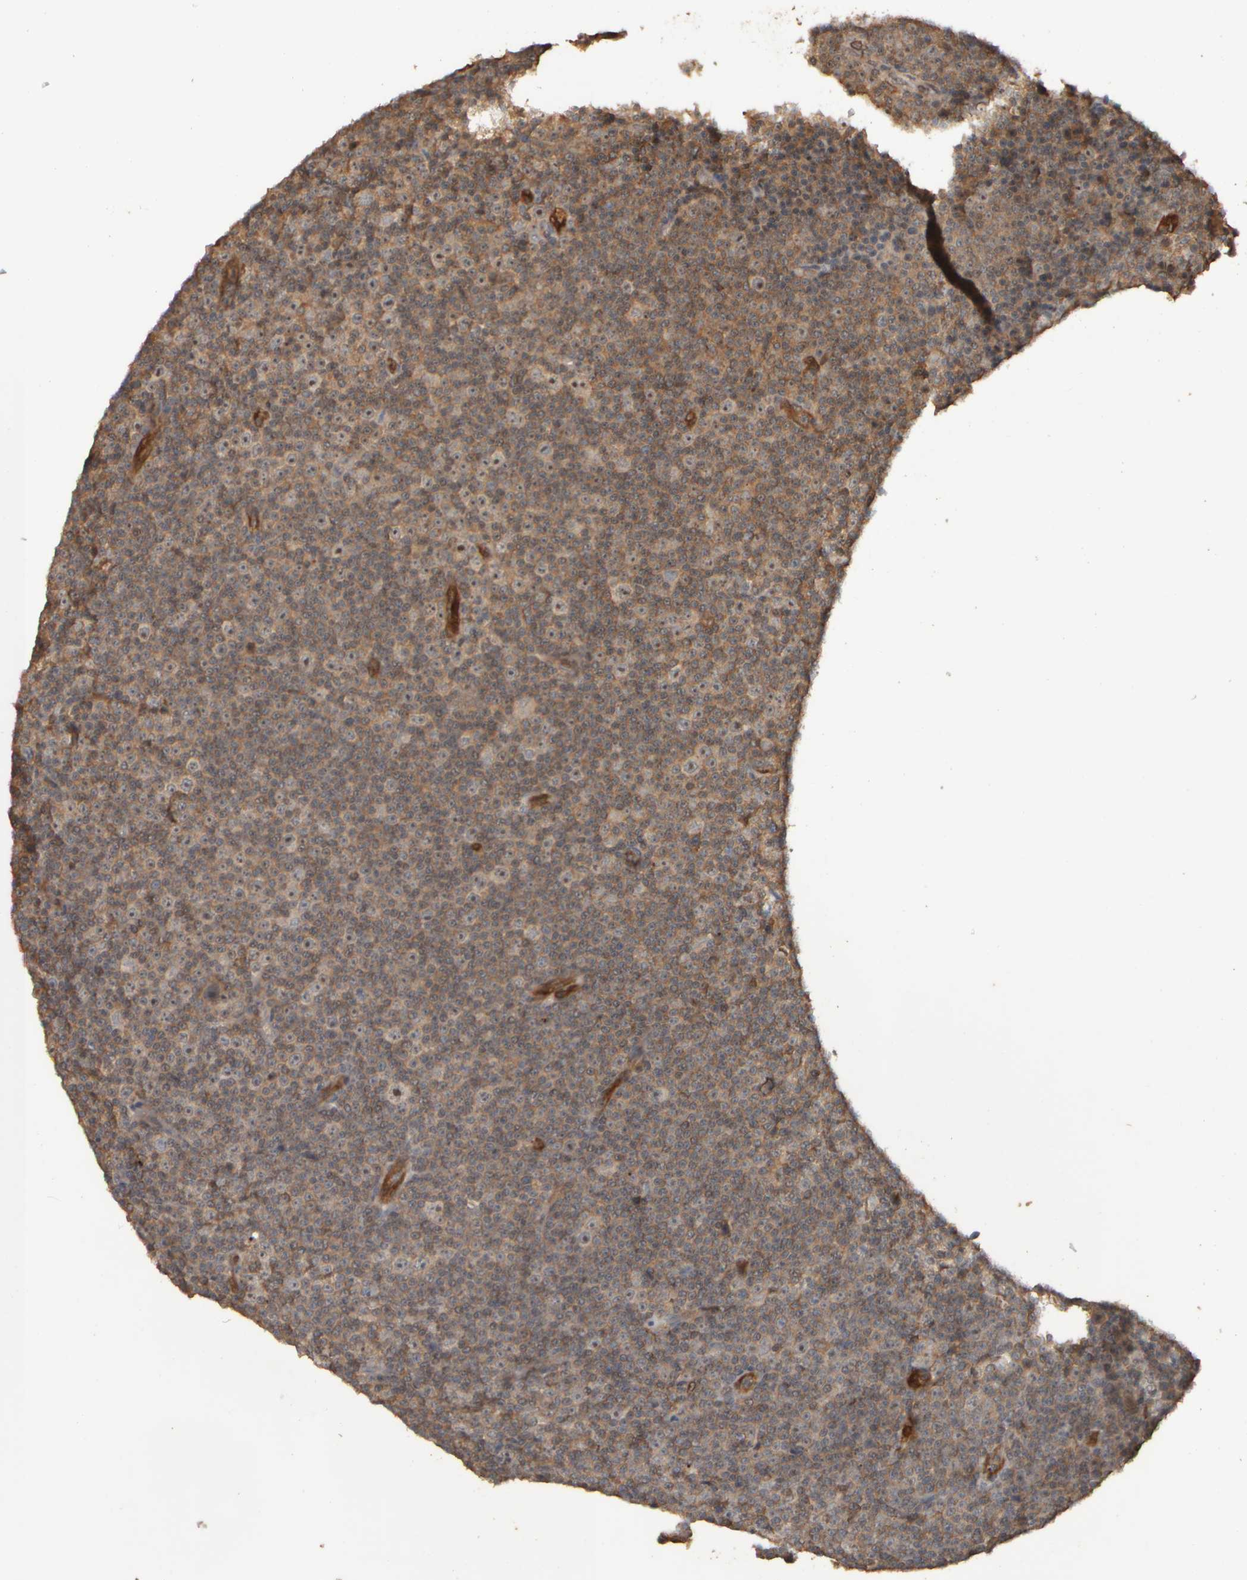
{"staining": {"intensity": "moderate", "quantity": "25%-75%", "location": "cytoplasmic/membranous,nuclear"}, "tissue": "lymphoma", "cell_type": "Tumor cells", "image_type": "cancer", "snomed": [{"axis": "morphology", "description": "Malignant lymphoma, non-Hodgkin's type, Low grade"}, {"axis": "topography", "description": "Lymph node"}], "caption": "Immunohistochemical staining of lymphoma shows medium levels of moderate cytoplasmic/membranous and nuclear protein expression in approximately 25%-75% of tumor cells. The staining is performed using DAB (3,3'-diaminobenzidine) brown chromogen to label protein expression. The nuclei are counter-stained blue using hematoxylin.", "gene": "SPHK1", "patient": {"sex": "female", "age": 67}}